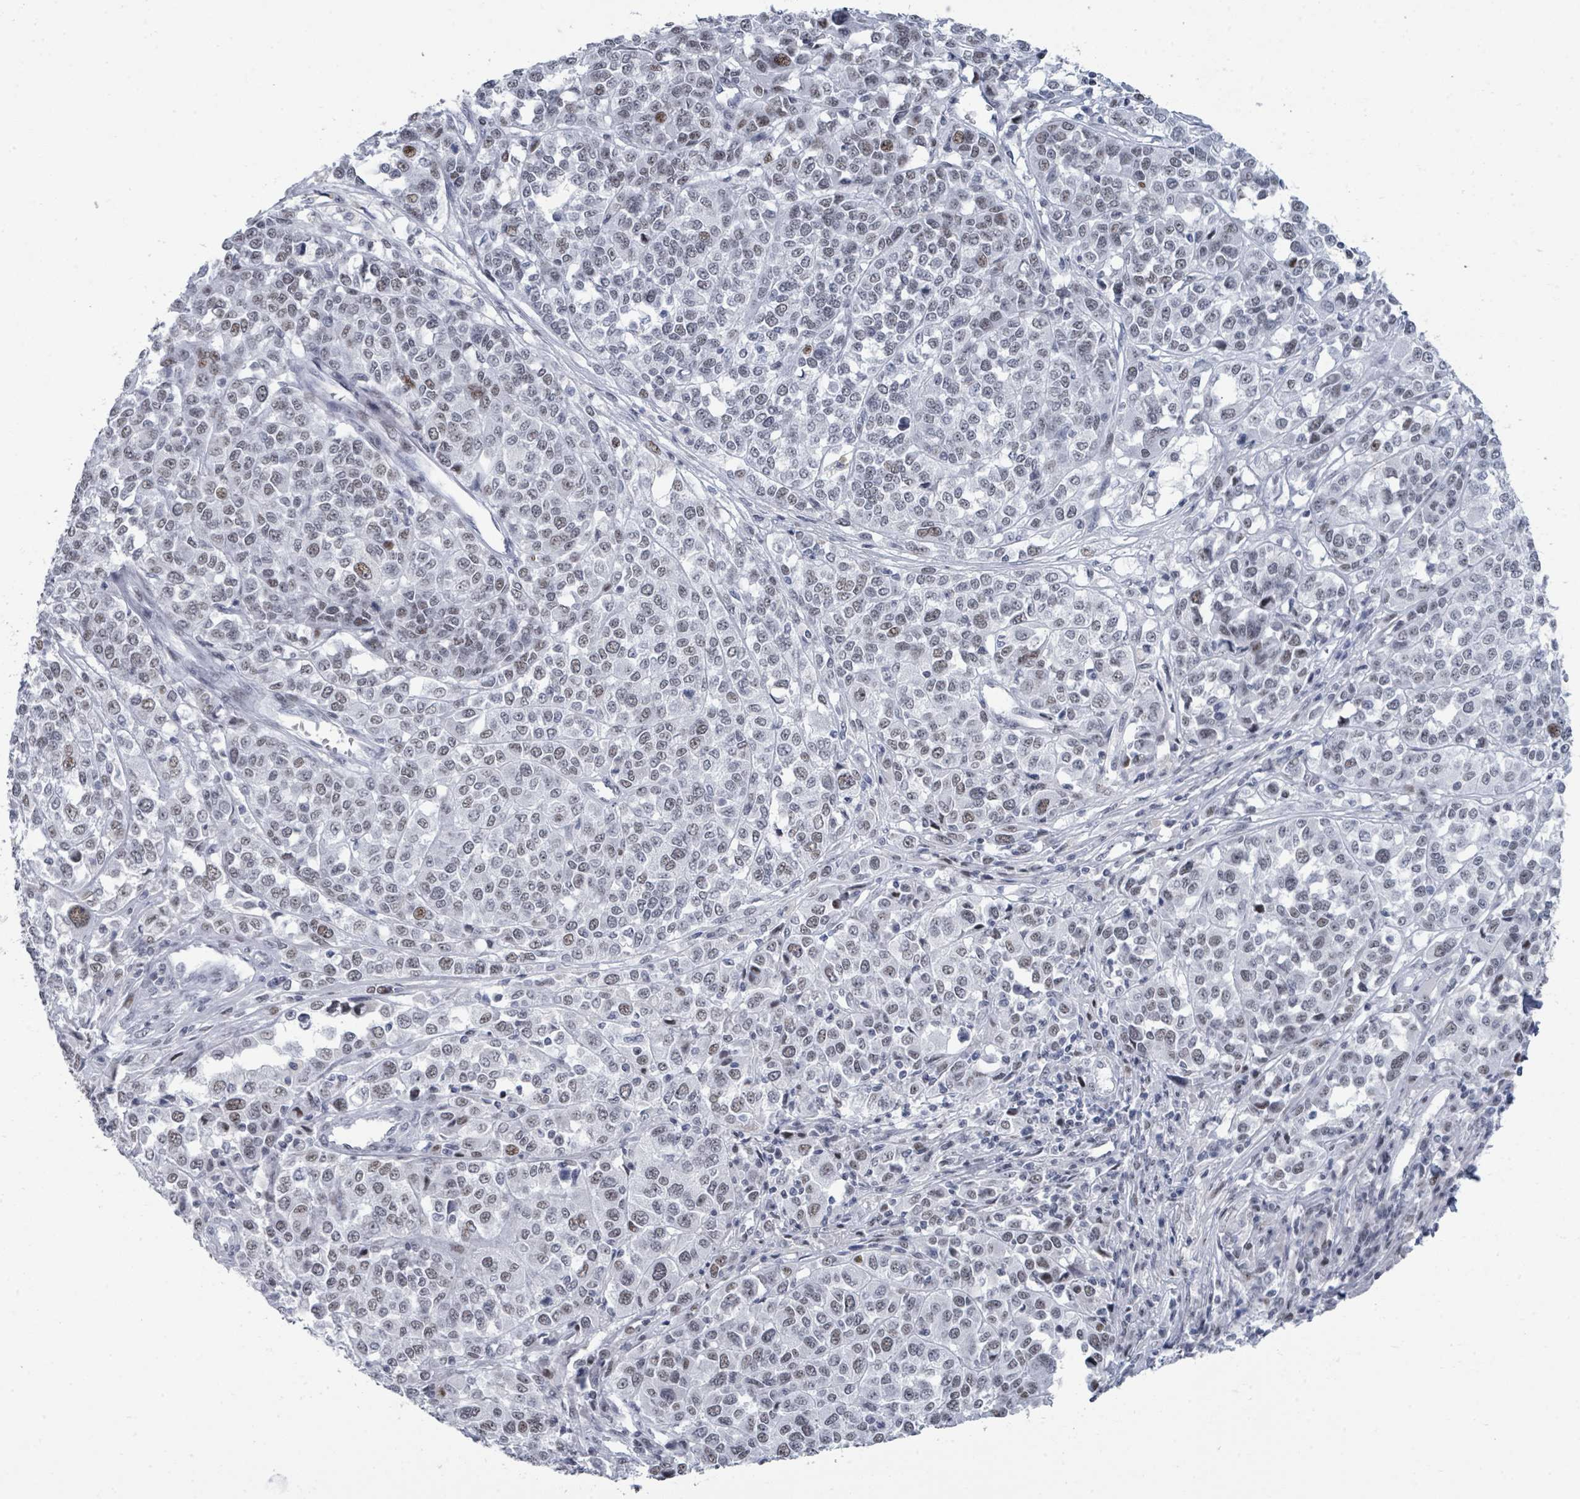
{"staining": {"intensity": "weak", "quantity": "25%-75%", "location": "nuclear"}, "tissue": "melanoma", "cell_type": "Tumor cells", "image_type": "cancer", "snomed": [{"axis": "morphology", "description": "Malignant melanoma, Metastatic site"}, {"axis": "topography", "description": "Lymph node"}], "caption": "About 25%-75% of tumor cells in malignant melanoma (metastatic site) exhibit weak nuclear protein staining as visualized by brown immunohistochemical staining.", "gene": "CT45A5", "patient": {"sex": "male", "age": 44}}